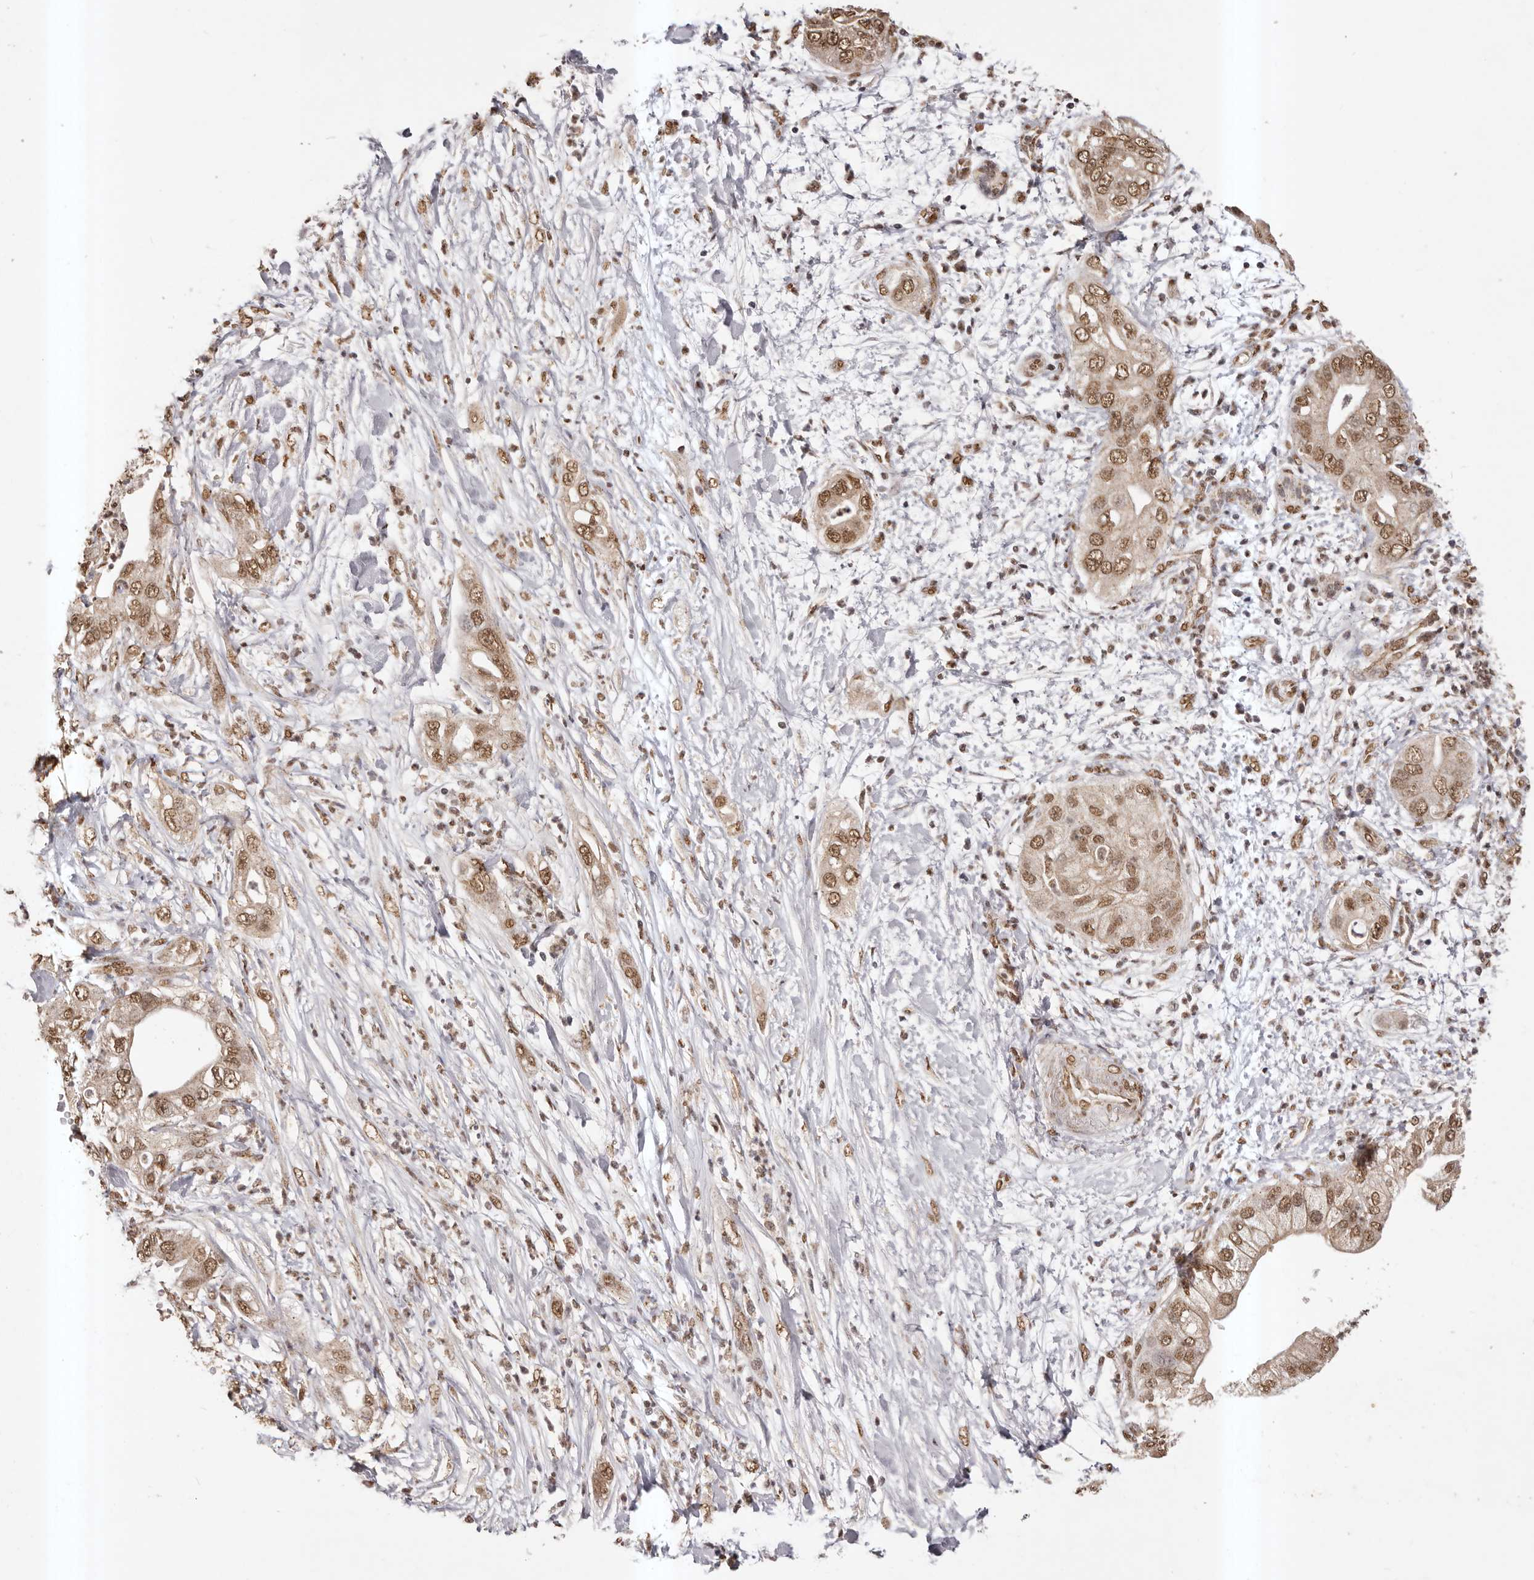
{"staining": {"intensity": "moderate", "quantity": ">75%", "location": "nuclear"}, "tissue": "pancreatic cancer", "cell_type": "Tumor cells", "image_type": "cancer", "snomed": [{"axis": "morphology", "description": "Adenocarcinoma, NOS"}, {"axis": "topography", "description": "Pancreas"}], "caption": "This is an image of IHC staining of pancreatic cancer (adenocarcinoma), which shows moderate positivity in the nuclear of tumor cells.", "gene": "RPS6KA5", "patient": {"sex": "female", "age": 78}}